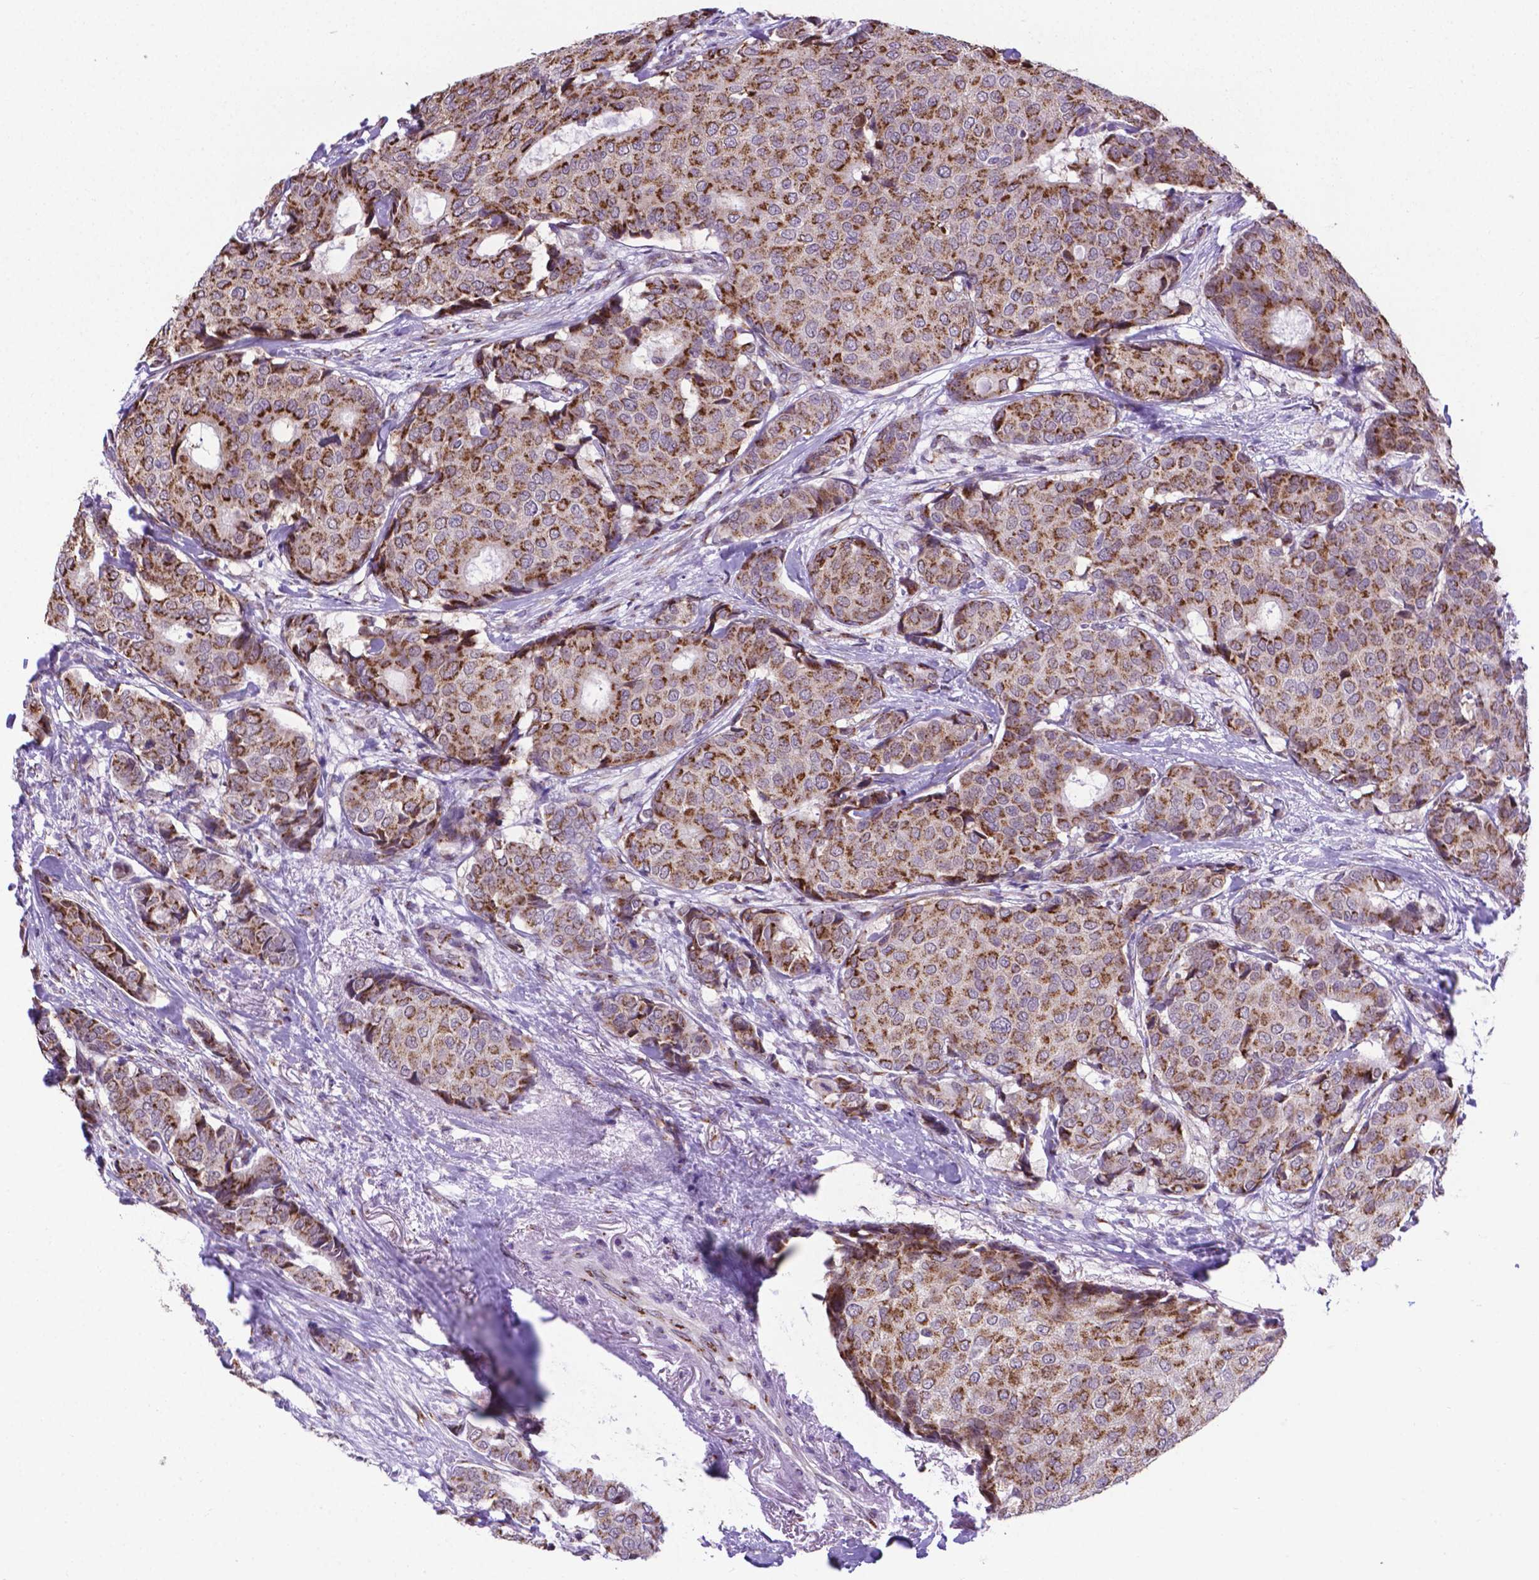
{"staining": {"intensity": "moderate", "quantity": ">75%", "location": "cytoplasmic/membranous"}, "tissue": "breast cancer", "cell_type": "Tumor cells", "image_type": "cancer", "snomed": [{"axis": "morphology", "description": "Duct carcinoma"}, {"axis": "topography", "description": "Breast"}], "caption": "This is a histology image of immunohistochemistry (IHC) staining of breast cancer, which shows moderate positivity in the cytoplasmic/membranous of tumor cells.", "gene": "MRPL10", "patient": {"sex": "female", "age": 75}}